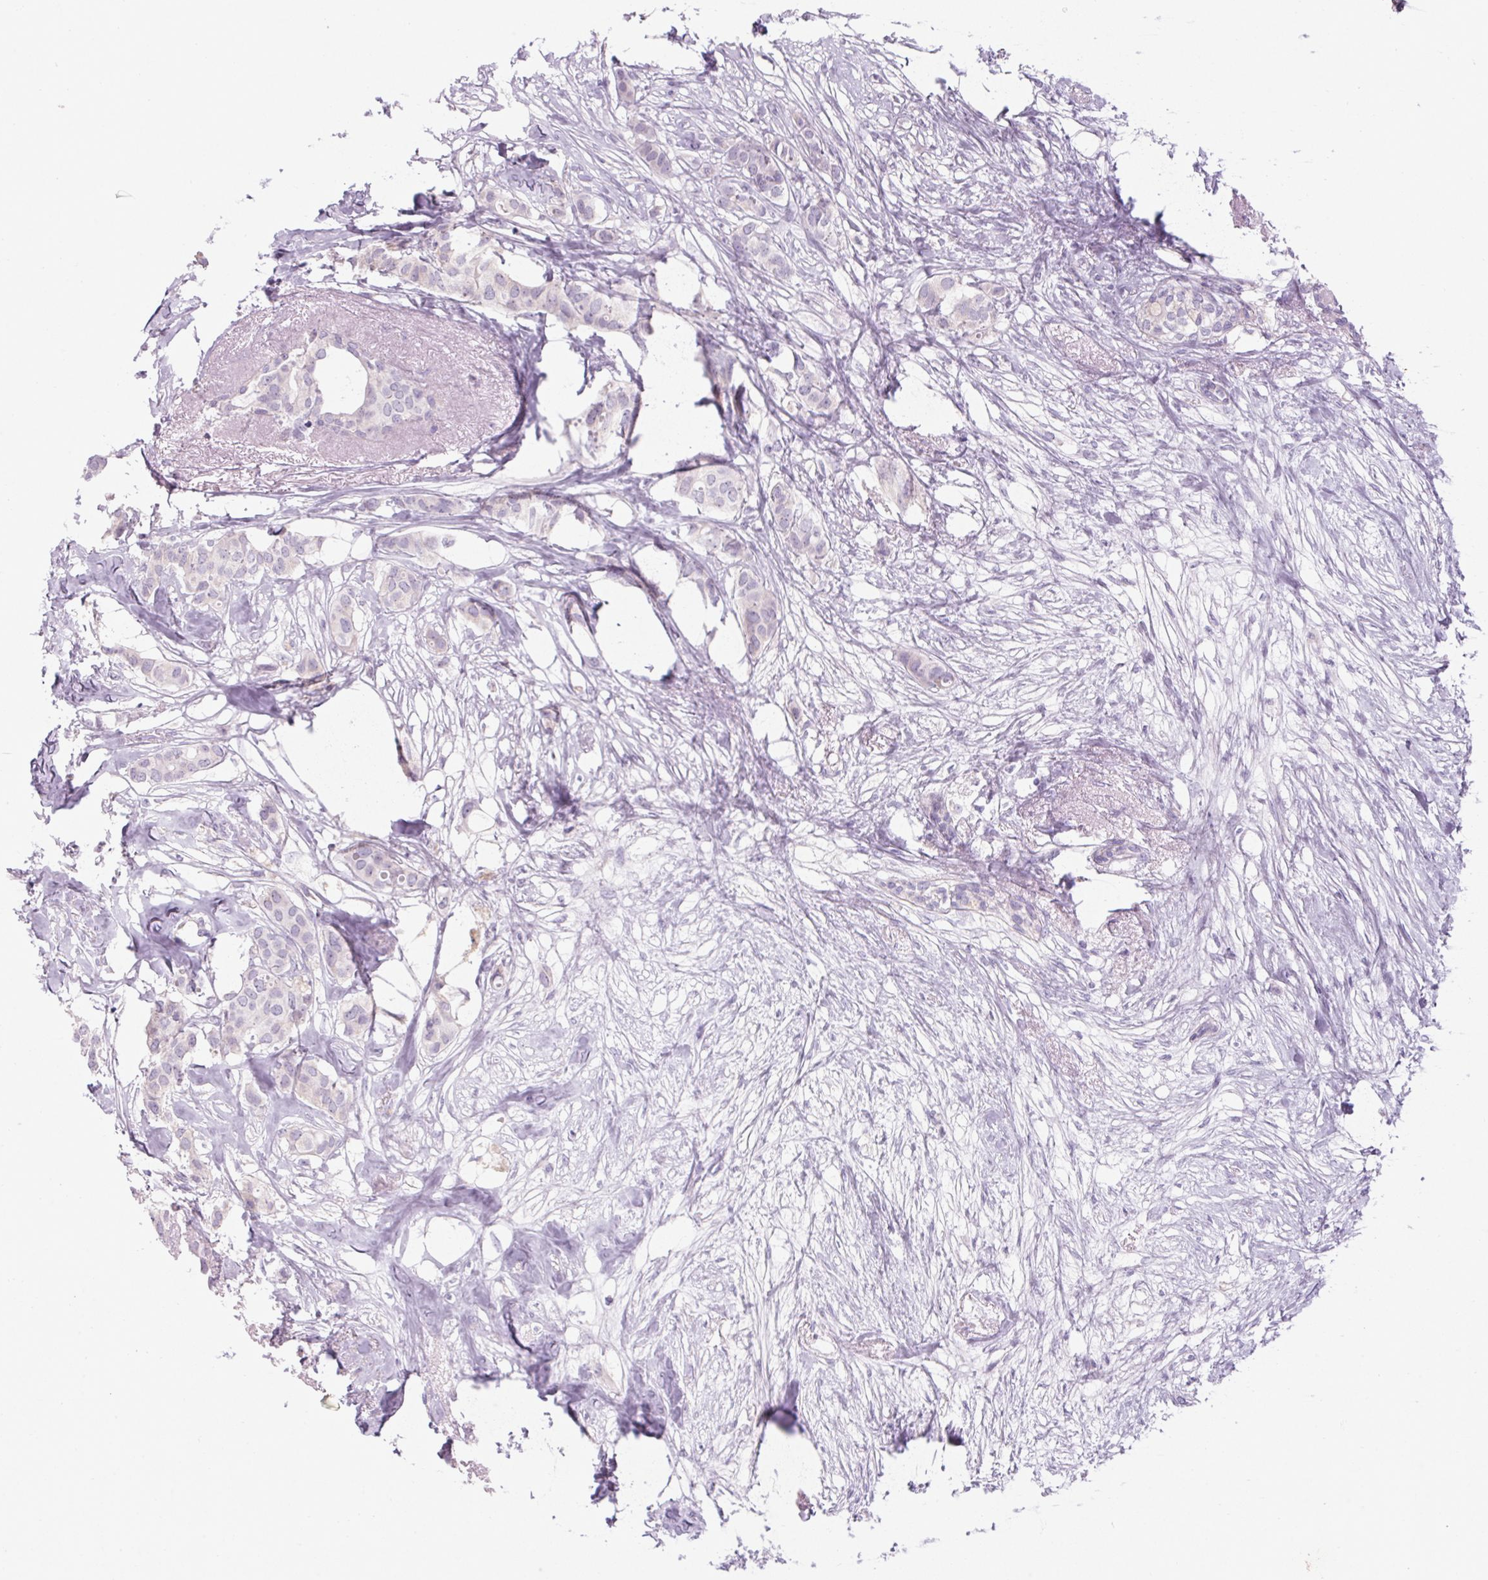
{"staining": {"intensity": "negative", "quantity": "none", "location": "none"}, "tissue": "breast cancer", "cell_type": "Tumor cells", "image_type": "cancer", "snomed": [{"axis": "morphology", "description": "Duct carcinoma"}, {"axis": "topography", "description": "Breast"}], "caption": "This is a photomicrograph of immunohistochemistry staining of breast infiltrating ductal carcinoma, which shows no positivity in tumor cells. (DAB (3,3'-diaminobenzidine) immunohistochemistry (IHC) visualized using brightfield microscopy, high magnification).", "gene": "RPTN", "patient": {"sex": "female", "age": 62}}